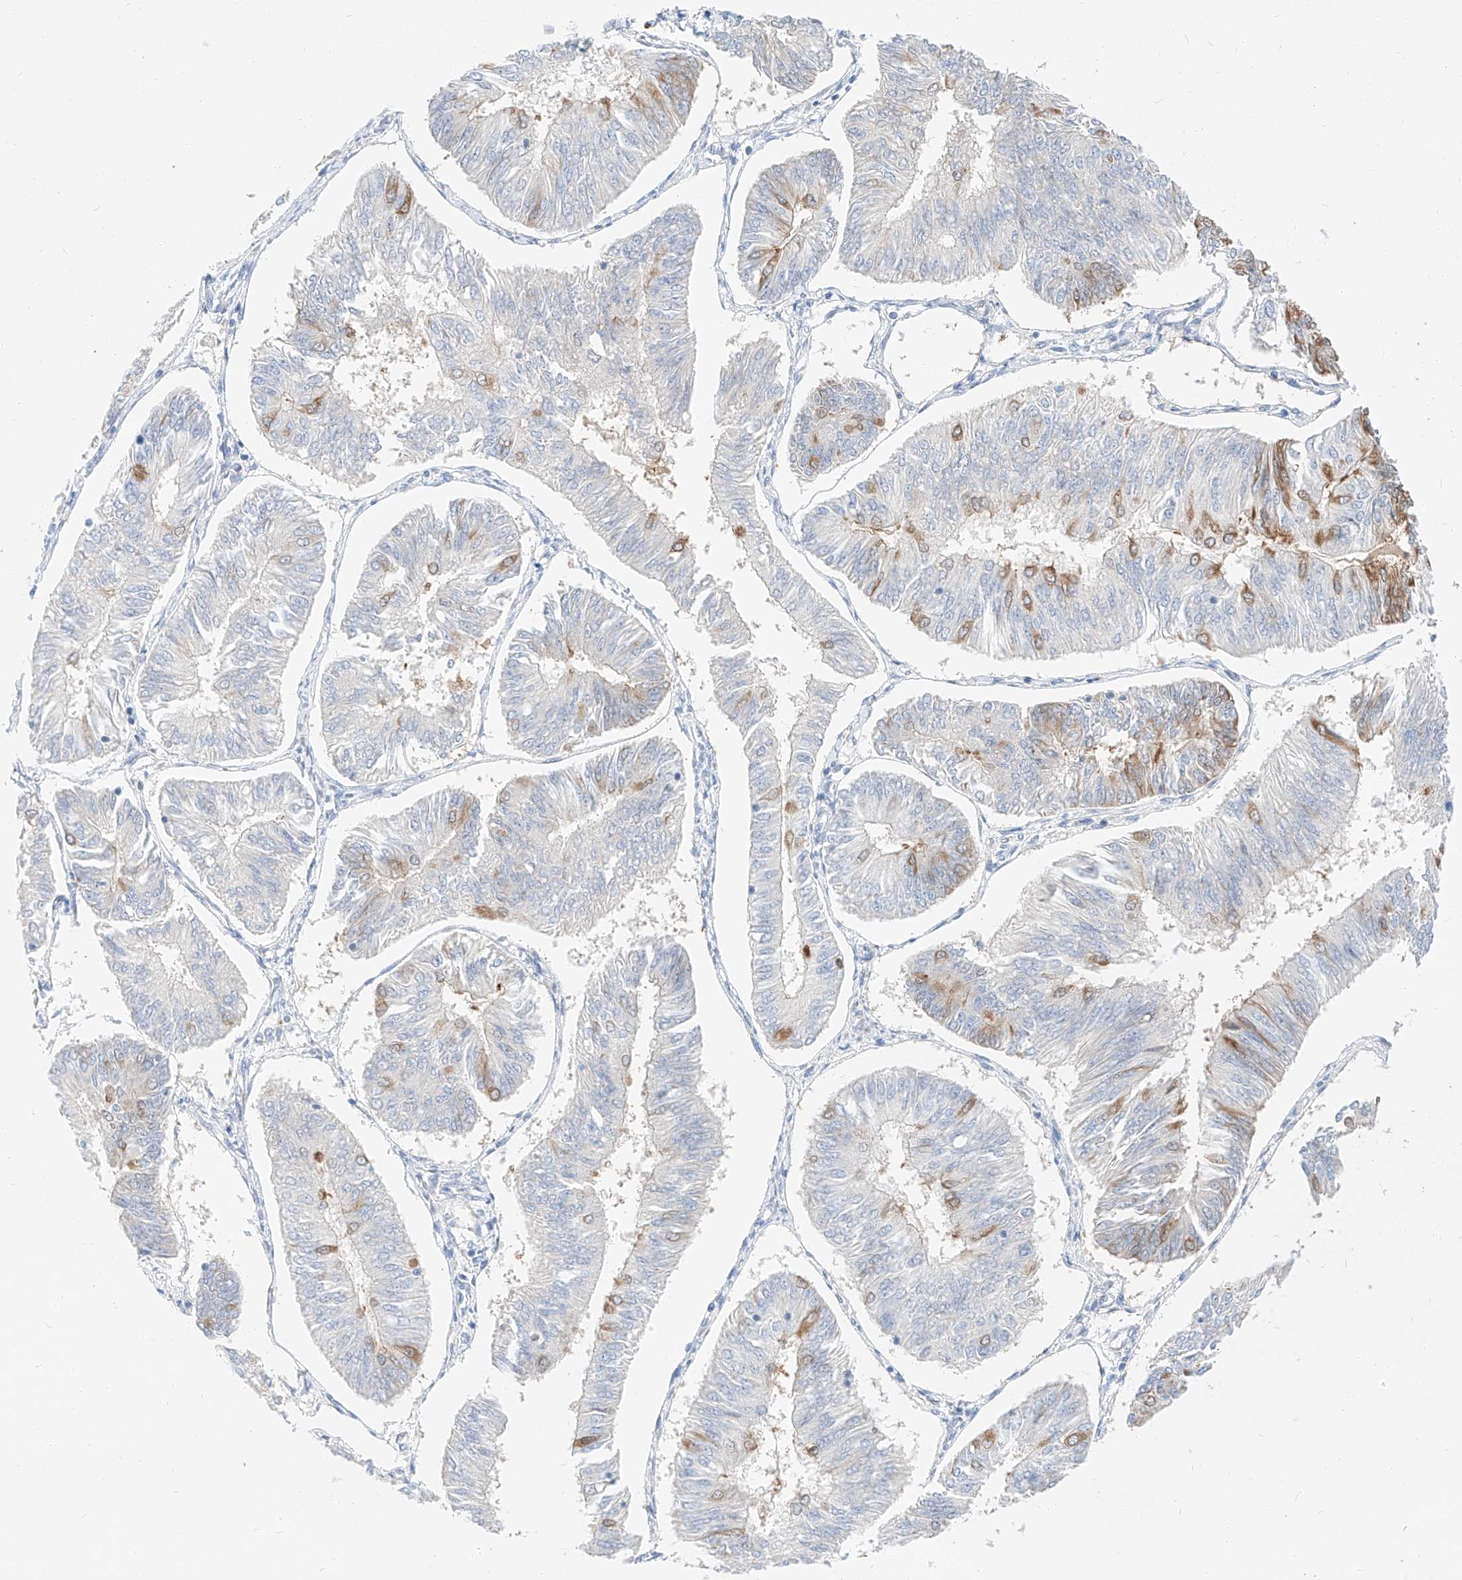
{"staining": {"intensity": "weak", "quantity": "<25%", "location": "cytoplasmic/membranous"}, "tissue": "endometrial cancer", "cell_type": "Tumor cells", "image_type": "cancer", "snomed": [{"axis": "morphology", "description": "Adenocarcinoma, NOS"}, {"axis": "topography", "description": "Endometrium"}], "caption": "The histopathology image displays no staining of tumor cells in adenocarcinoma (endometrial). (DAB (3,3'-diaminobenzidine) IHC visualized using brightfield microscopy, high magnification).", "gene": "MAP7", "patient": {"sex": "female", "age": 58}}